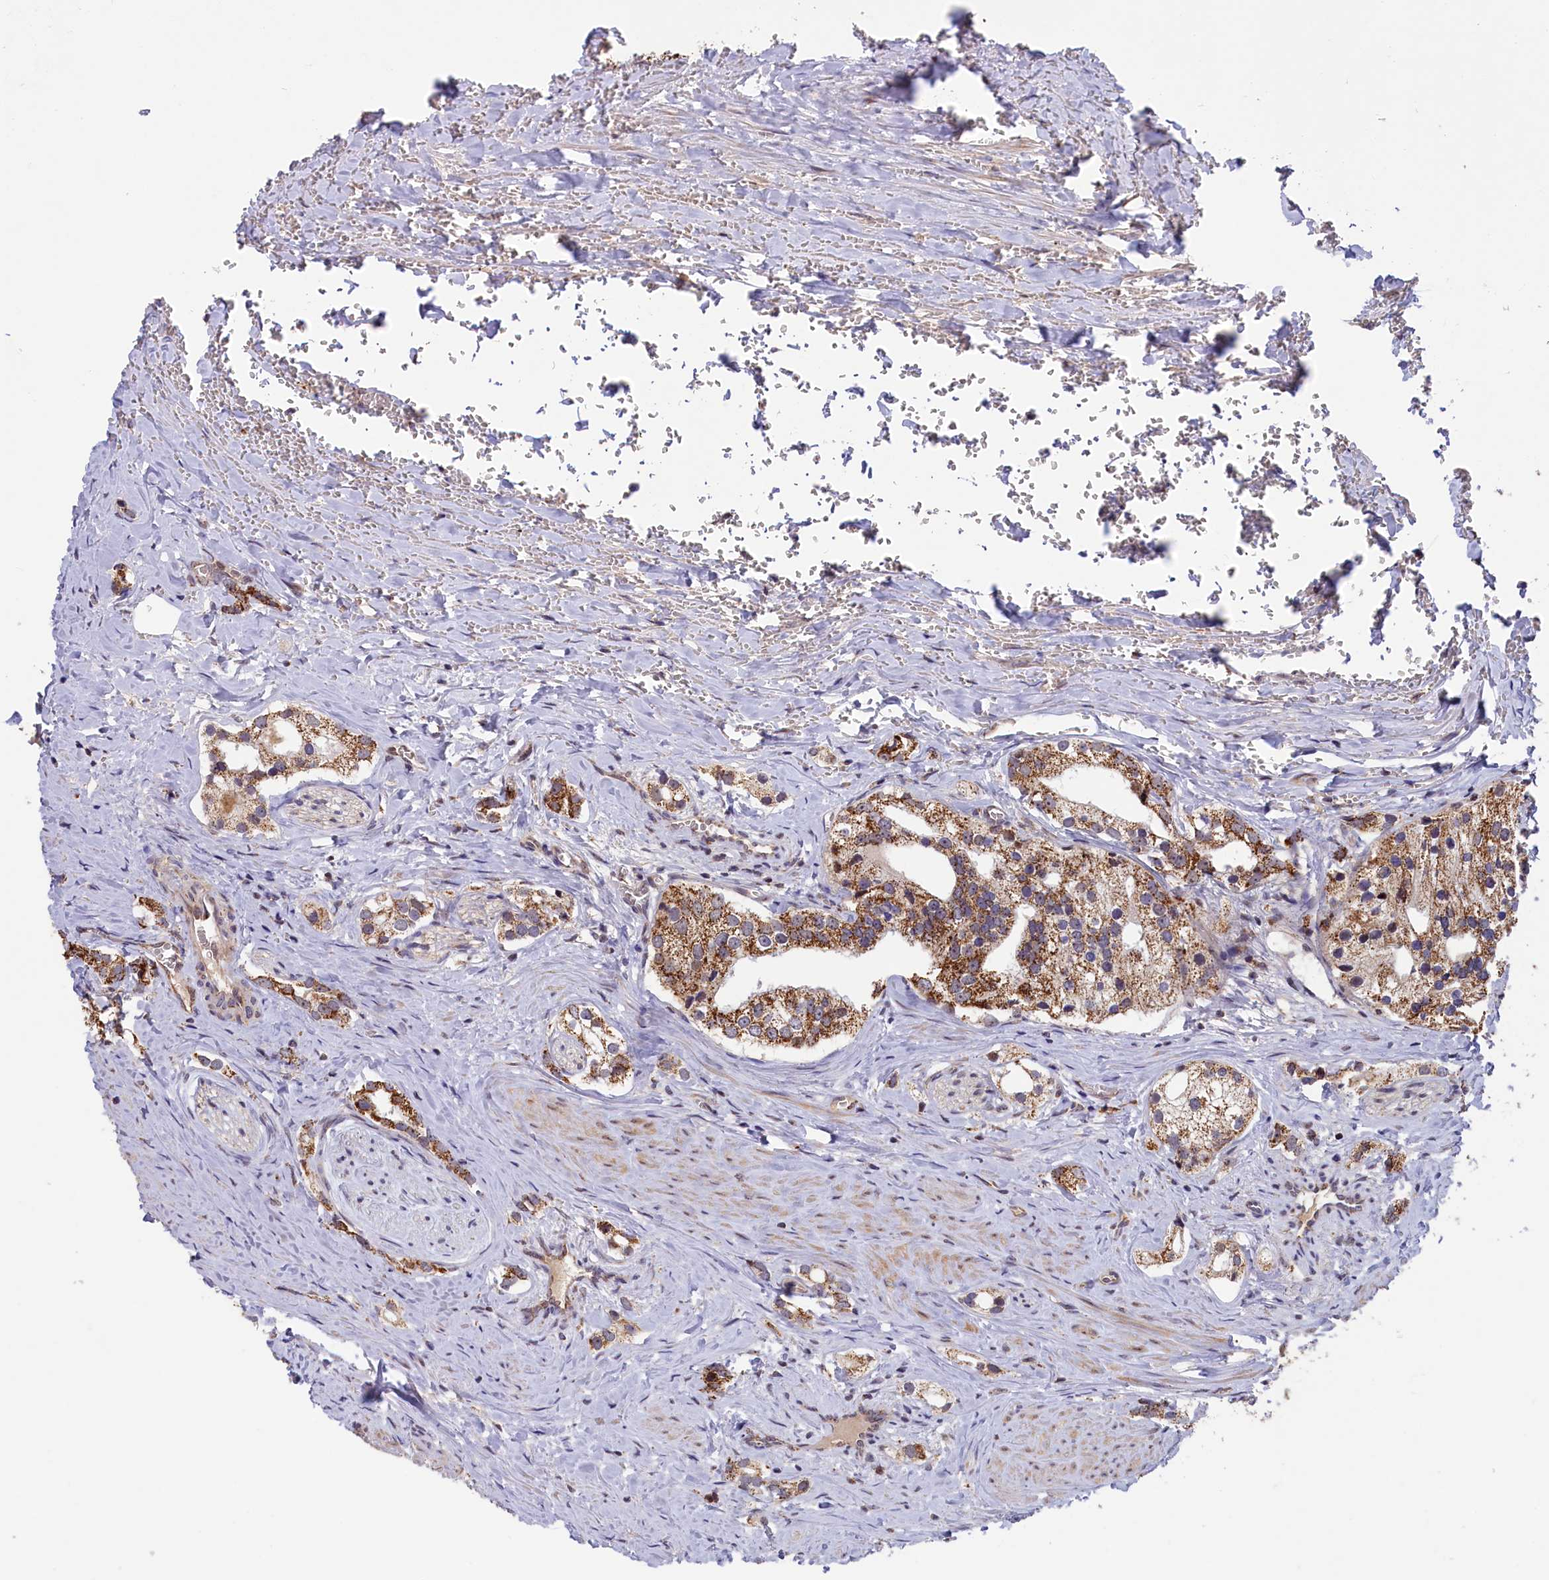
{"staining": {"intensity": "moderate", "quantity": ">75%", "location": "cytoplasmic/membranous"}, "tissue": "prostate cancer", "cell_type": "Tumor cells", "image_type": "cancer", "snomed": [{"axis": "morphology", "description": "Adenocarcinoma, High grade"}, {"axis": "topography", "description": "Prostate"}], "caption": "Immunohistochemical staining of human high-grade adenocarcinoma (prostate) displays moderate cytoplasmic/membranous protein positivity in about >75% of tumor cells.", "gene": "DUS3L", "patient": {"sex": "male", "age": 66}}